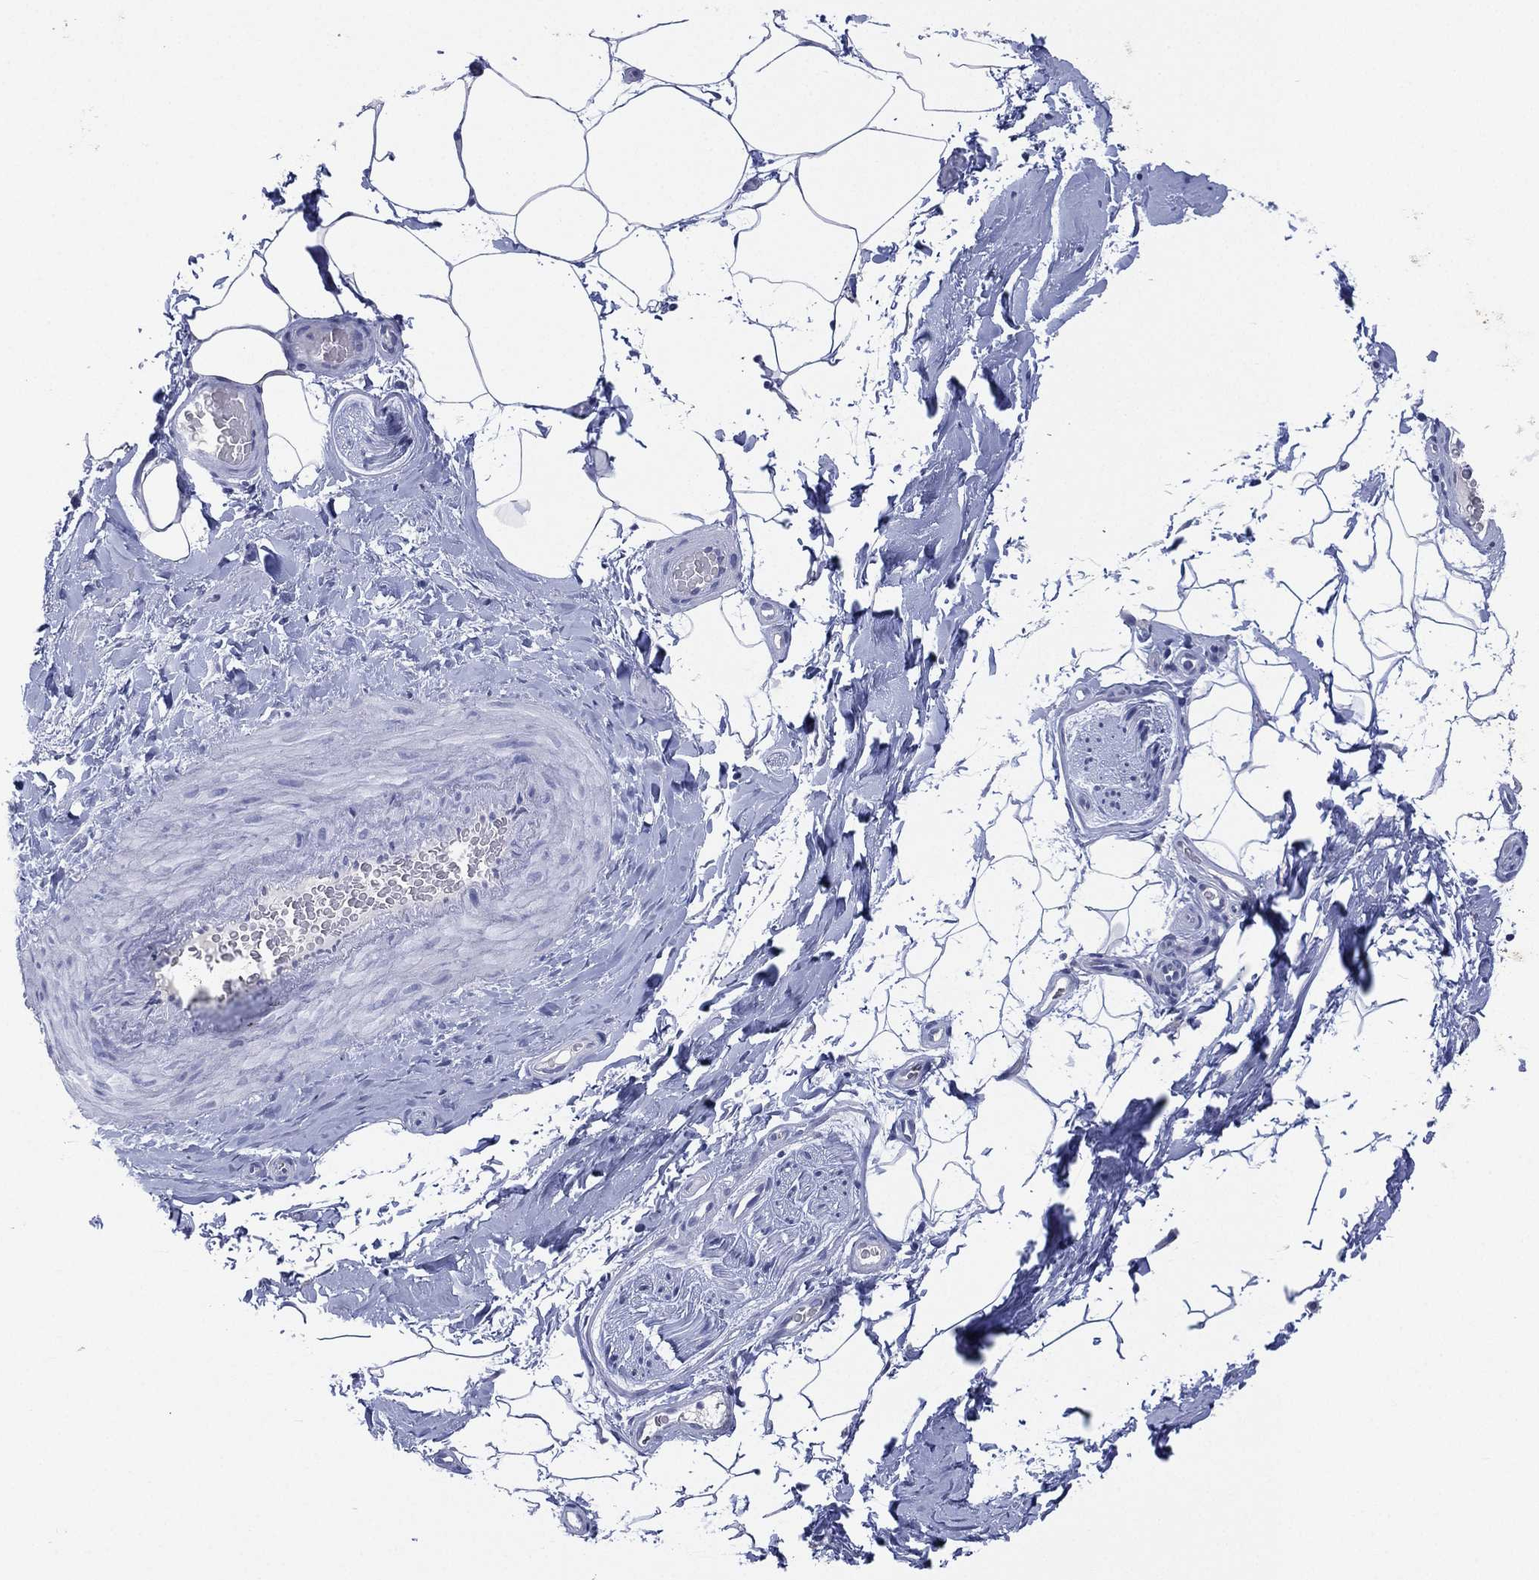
{"staining": {"intensity": "negative", "quantity": "none", "location": "none"}, "tissue": "adipose tissue", "cell_type": "Adipocytes", "image_type": "normal", "snomed": [{"axis": "morphology", "description": "Normal tissue, NOS"}, {"axis": "topography", "description": "Soft tissue"}, {"axis": "topography", "description": "Vascular tissue"}], "caption": "High power microscopy photomicrograph of an immunohistochemistry (IHC) photomicrograph of unremarkable adipose tissue, revealing no significant expression in adipocytes. Nuclei are stained in blue.", "gene": "KRT35", "patient": {"sex": "male", "age": 41}}